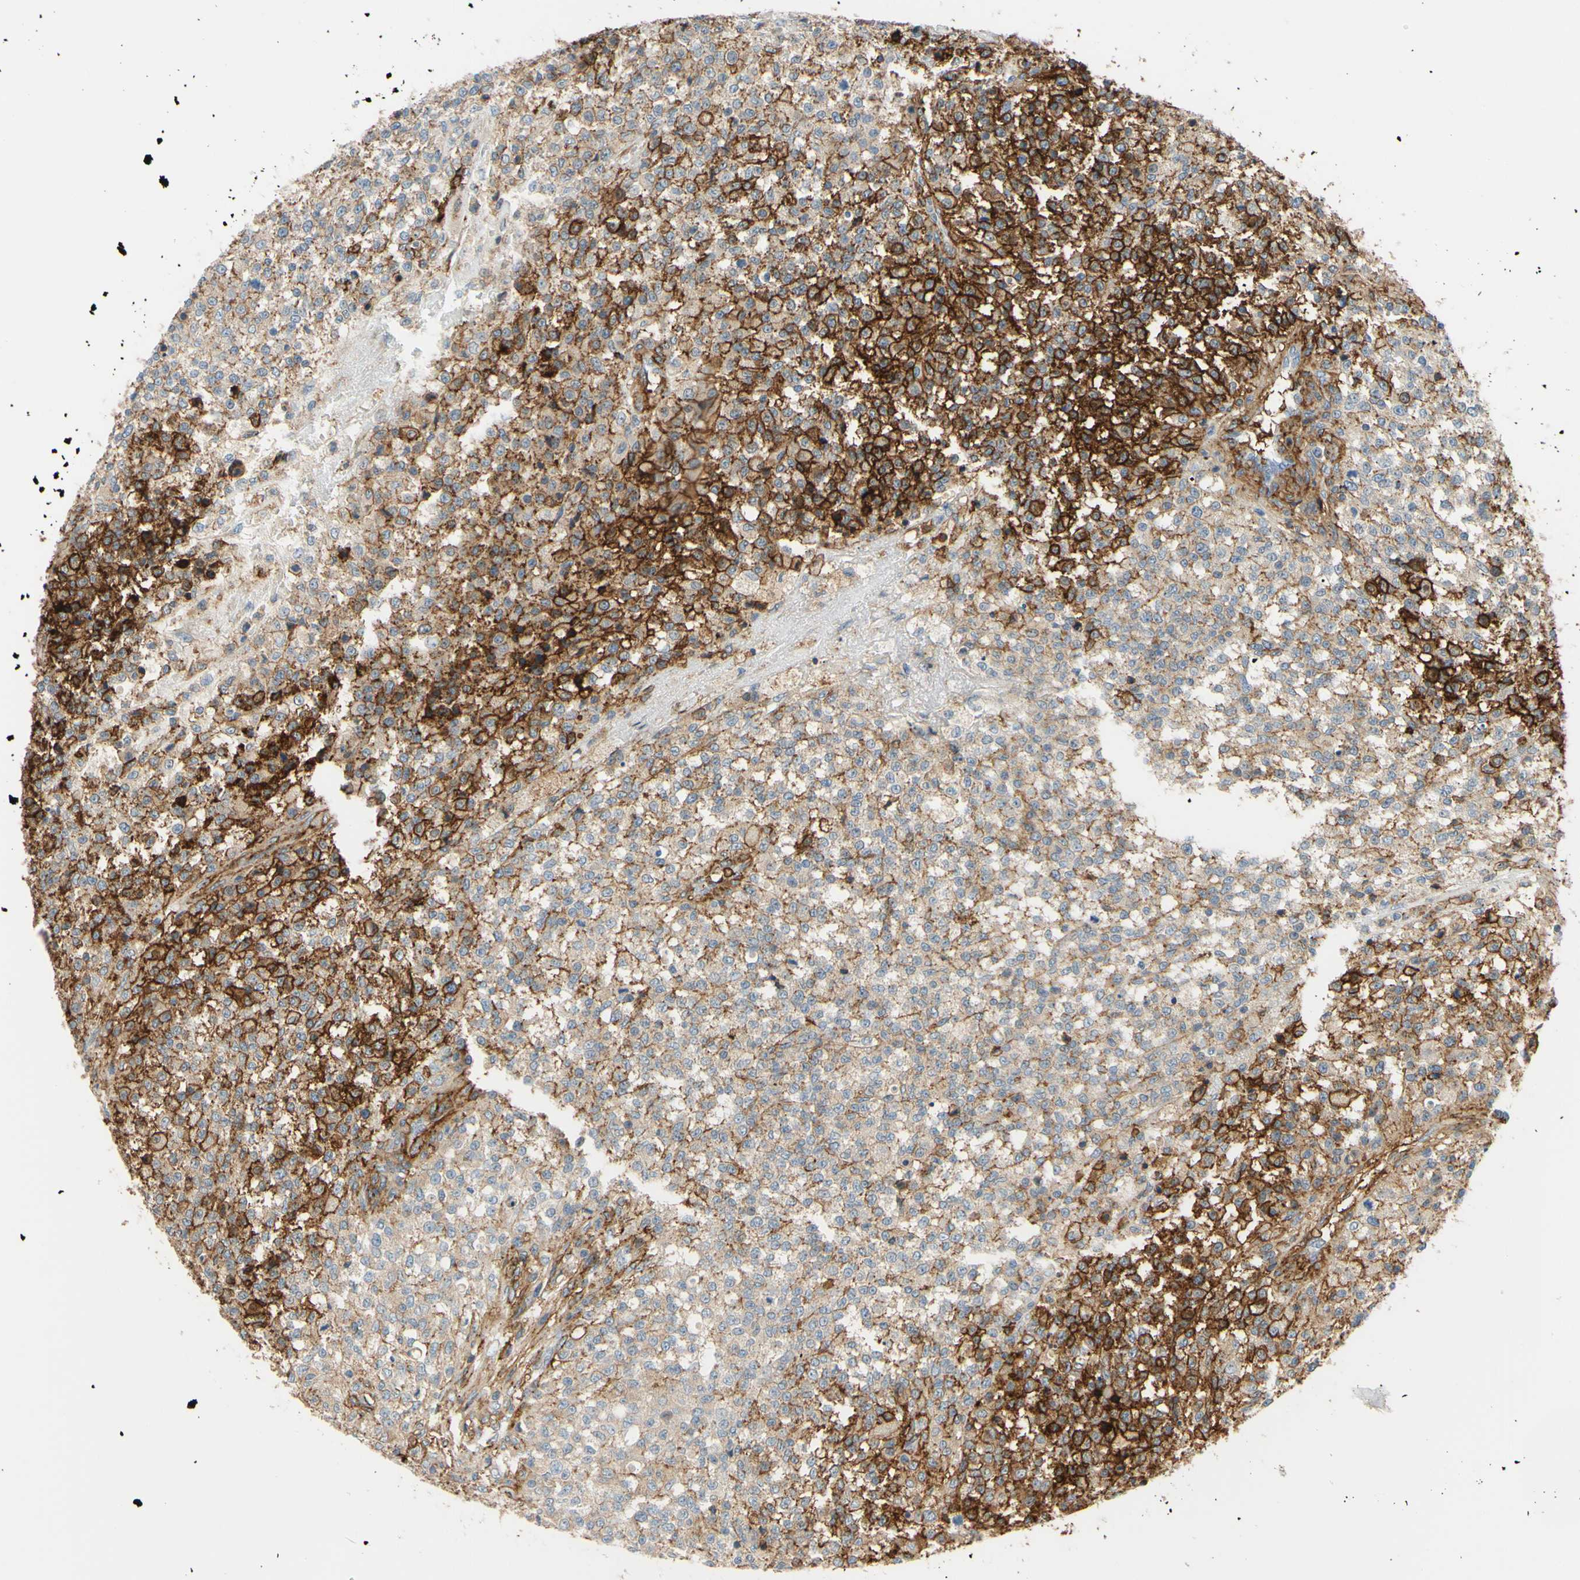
{"staining": {"intensity": "moderate", "quantity": "25%-75%", "location": "cytoplasmic/membranous"}, "tissue": "testis cancer", "cell_type": "Tumor cells", "image_type": "cancer", "snomed": [{"axis": "morphology", "description": "Seminoma, NOS"}, {"axis": "topography", "description": "Testis"}], "caption": "Tumor cells display moderate cytoplasmic/membranous staining in approximately 25%-75% of cells in testis cancer (seminoma).", "gene": "POR", "patient": {"sex": "male", "age": 59}}